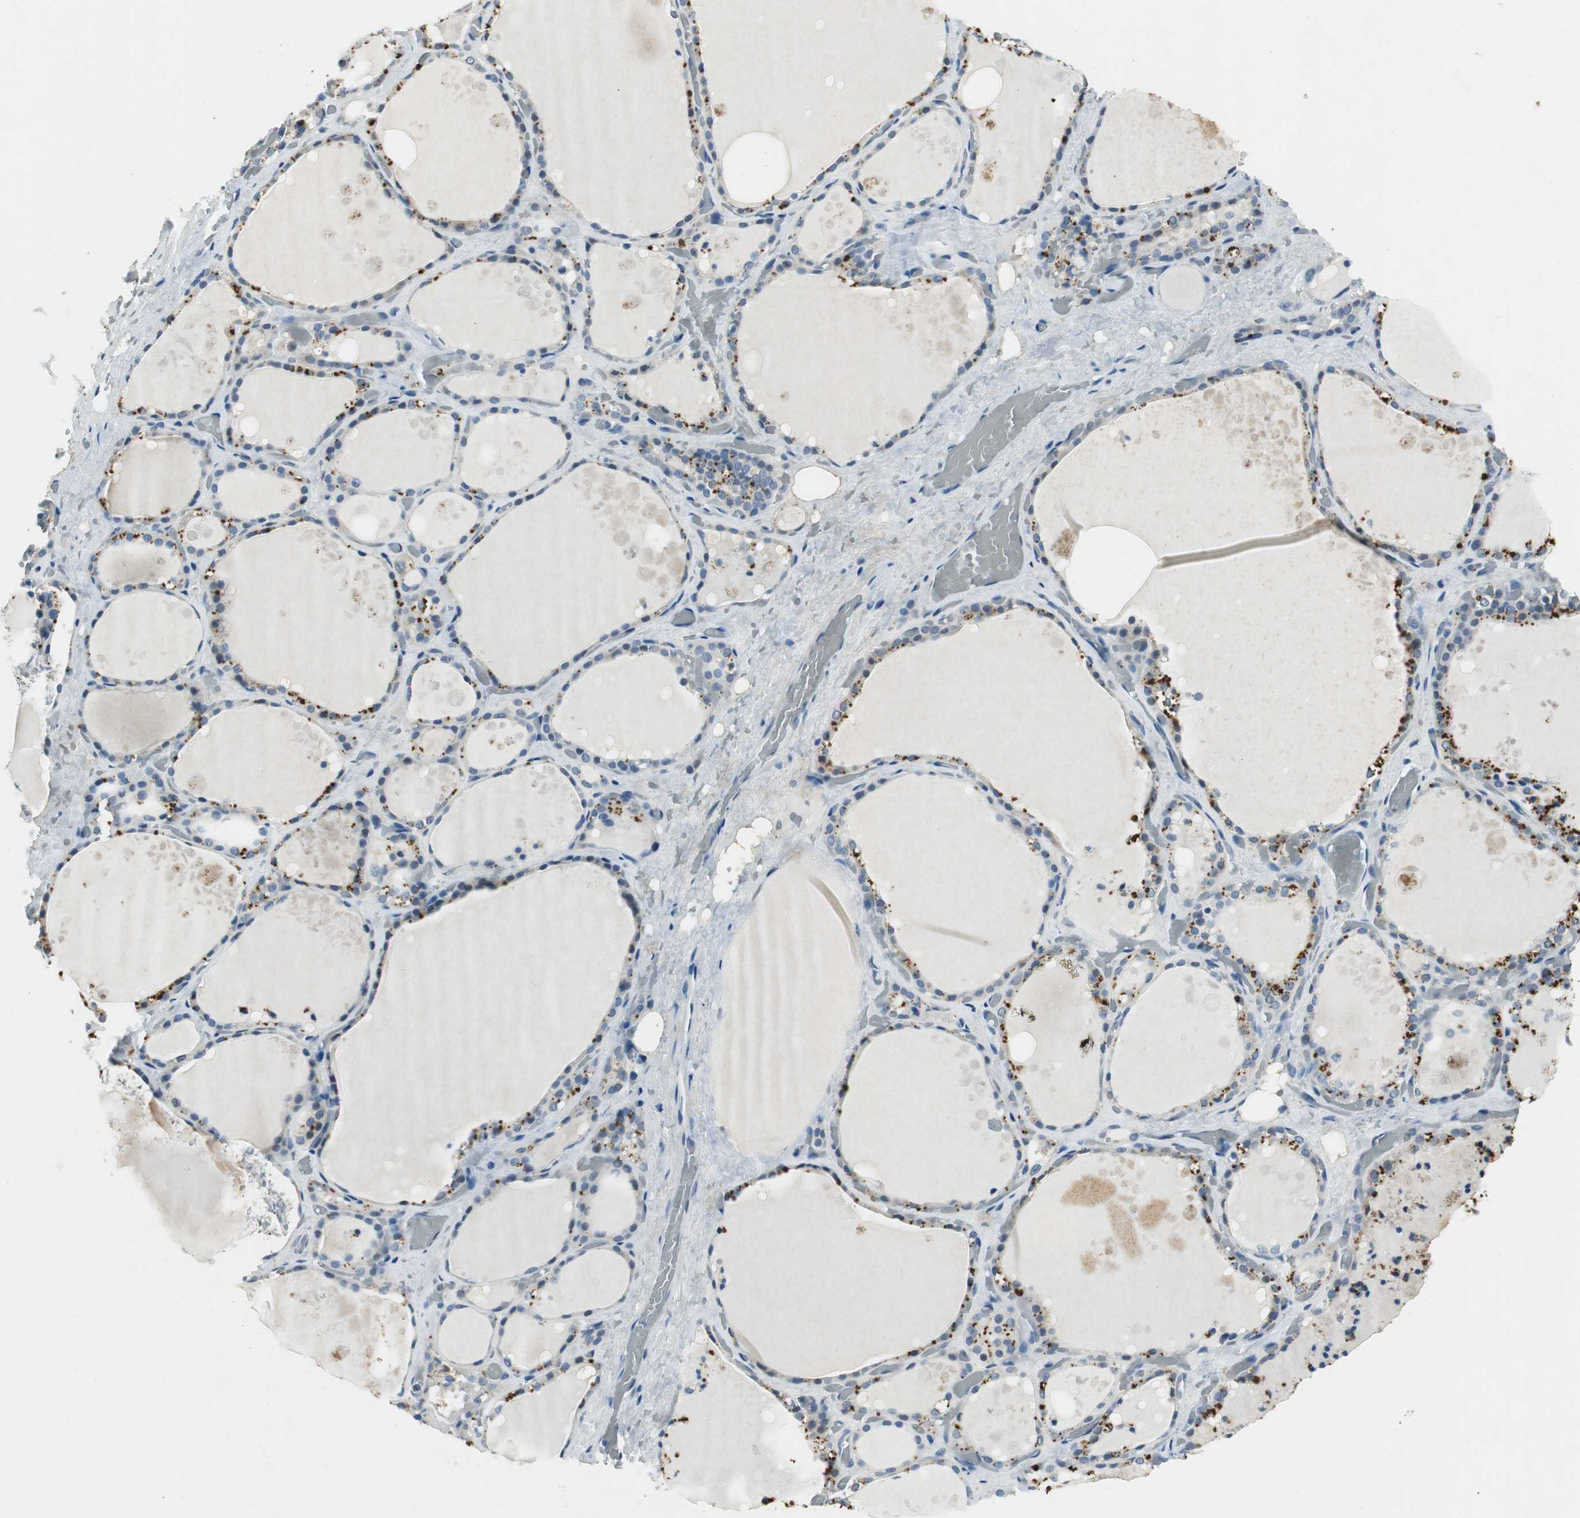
{"staining": {"intensity": "moderate", "quantity": "25%-75%", "location": "cytoplasmic/membranous"}, "tissue": "thyroid gland", "cell_type": "Glandular cells", "image_type": "normal", "snomed": [{"axis": "morphology", "description": "Normal tissue, NOS"}, {"axis": "topography", "description": "Thyroid gland"}], "caption": "High-magnification brightfield microscopy of unremarkable thyroid gland stained with DAB (3,3'-diaminobenzidine) (brown) and counterstained with hematoxylin (blue). glandular cells exhibit moderate cytoplasmic/membranous positivity is seen in approximately25%-75% of cells. Using DAB (3,3'-diaminobenzidine) (brown) and hematoxylin (blue) stains, captured at high magnification using brightfield microscopy.", "gene": "ME1", "patient": {"sex": "male", "age": 61}}